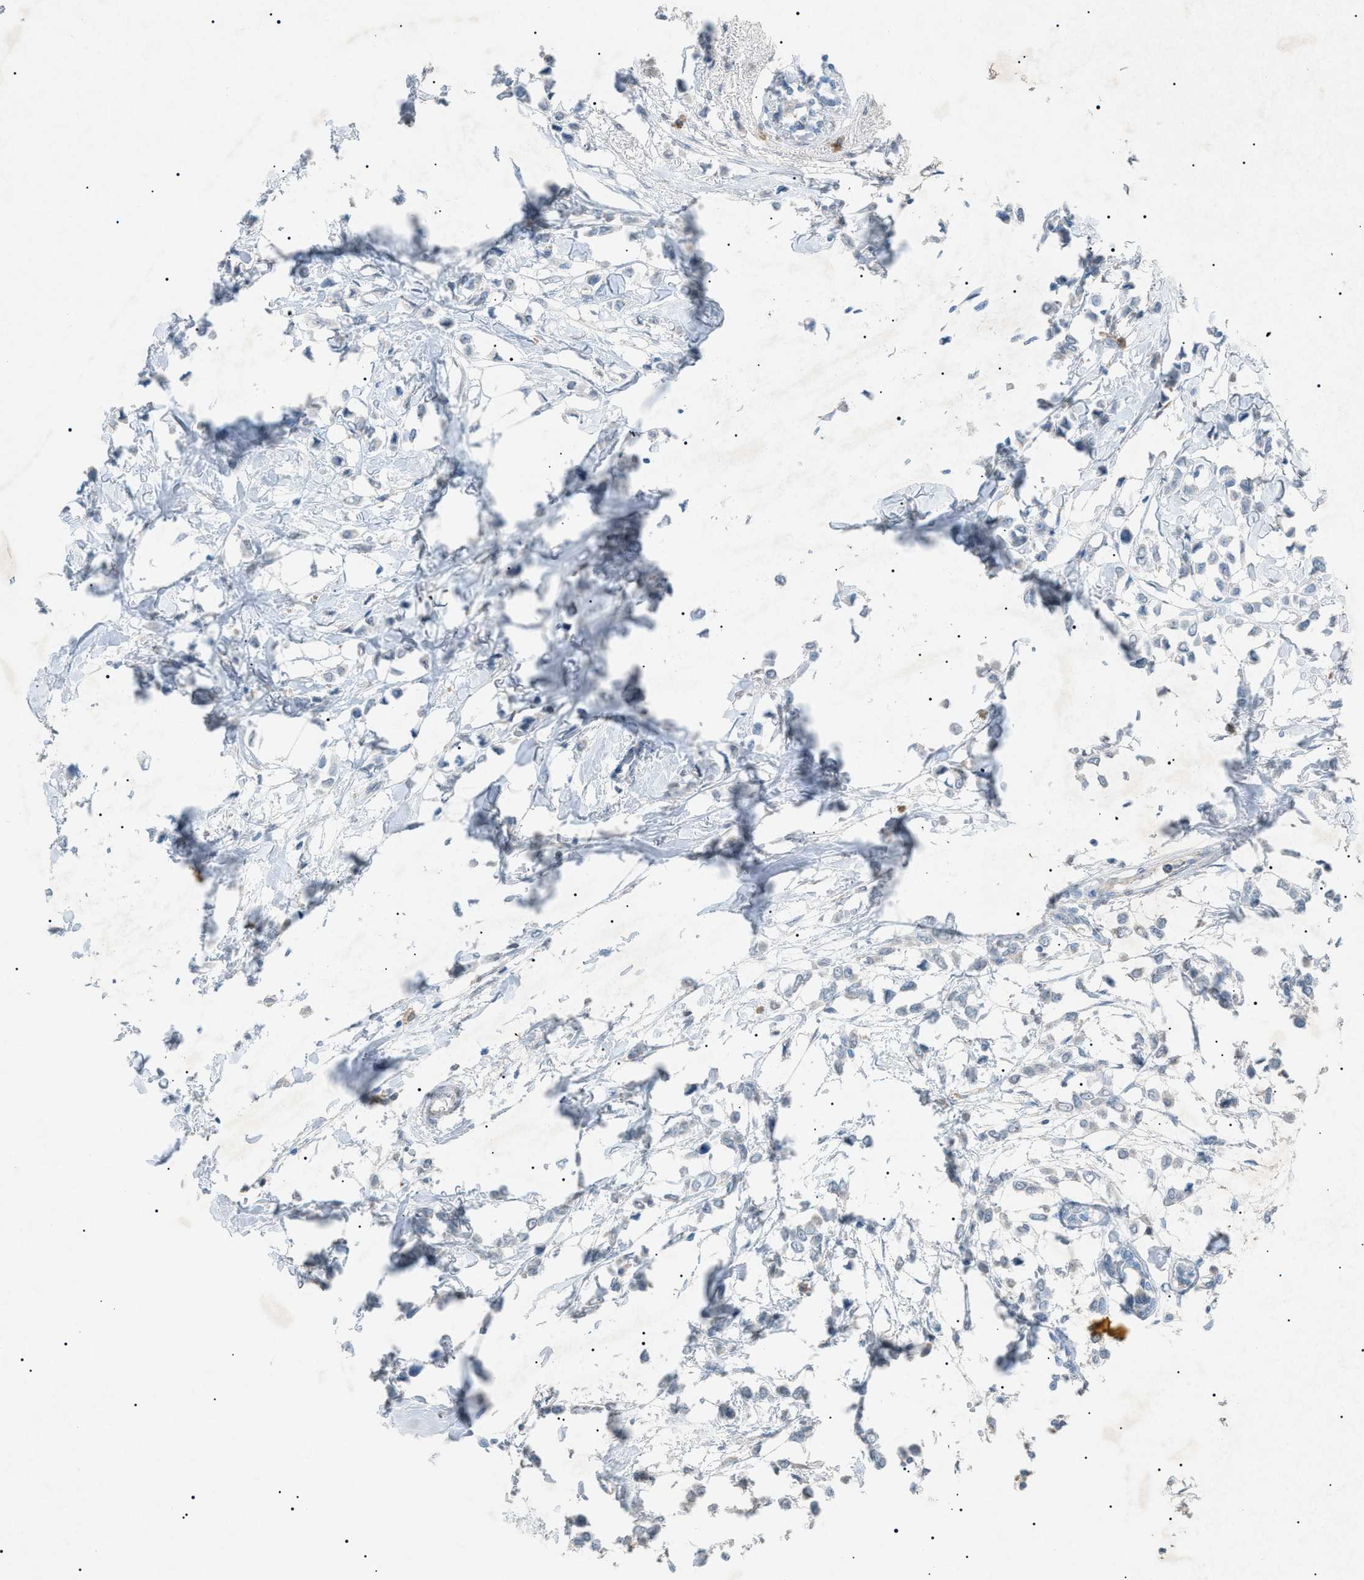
{"staining": {"intensity": "negative", "quantity": "none", "location": "none"}, "tissue": "breast cancer", "cell_type": "Tumor cells", "image_type": "cancer", "snomed": [{"axis": "morphology", "description": "Lobular carcinoma"}, {"axis": "topography", "description": "Breast"}], "caption": "DAB (3,3'-diaminobenzidine) immunohistochemical staining of lobular carcinoma (breast) demonstrates no significant positivity in tumor cells.", "gene": "BTK", "patient": {"sex": "female", "age": 51}}